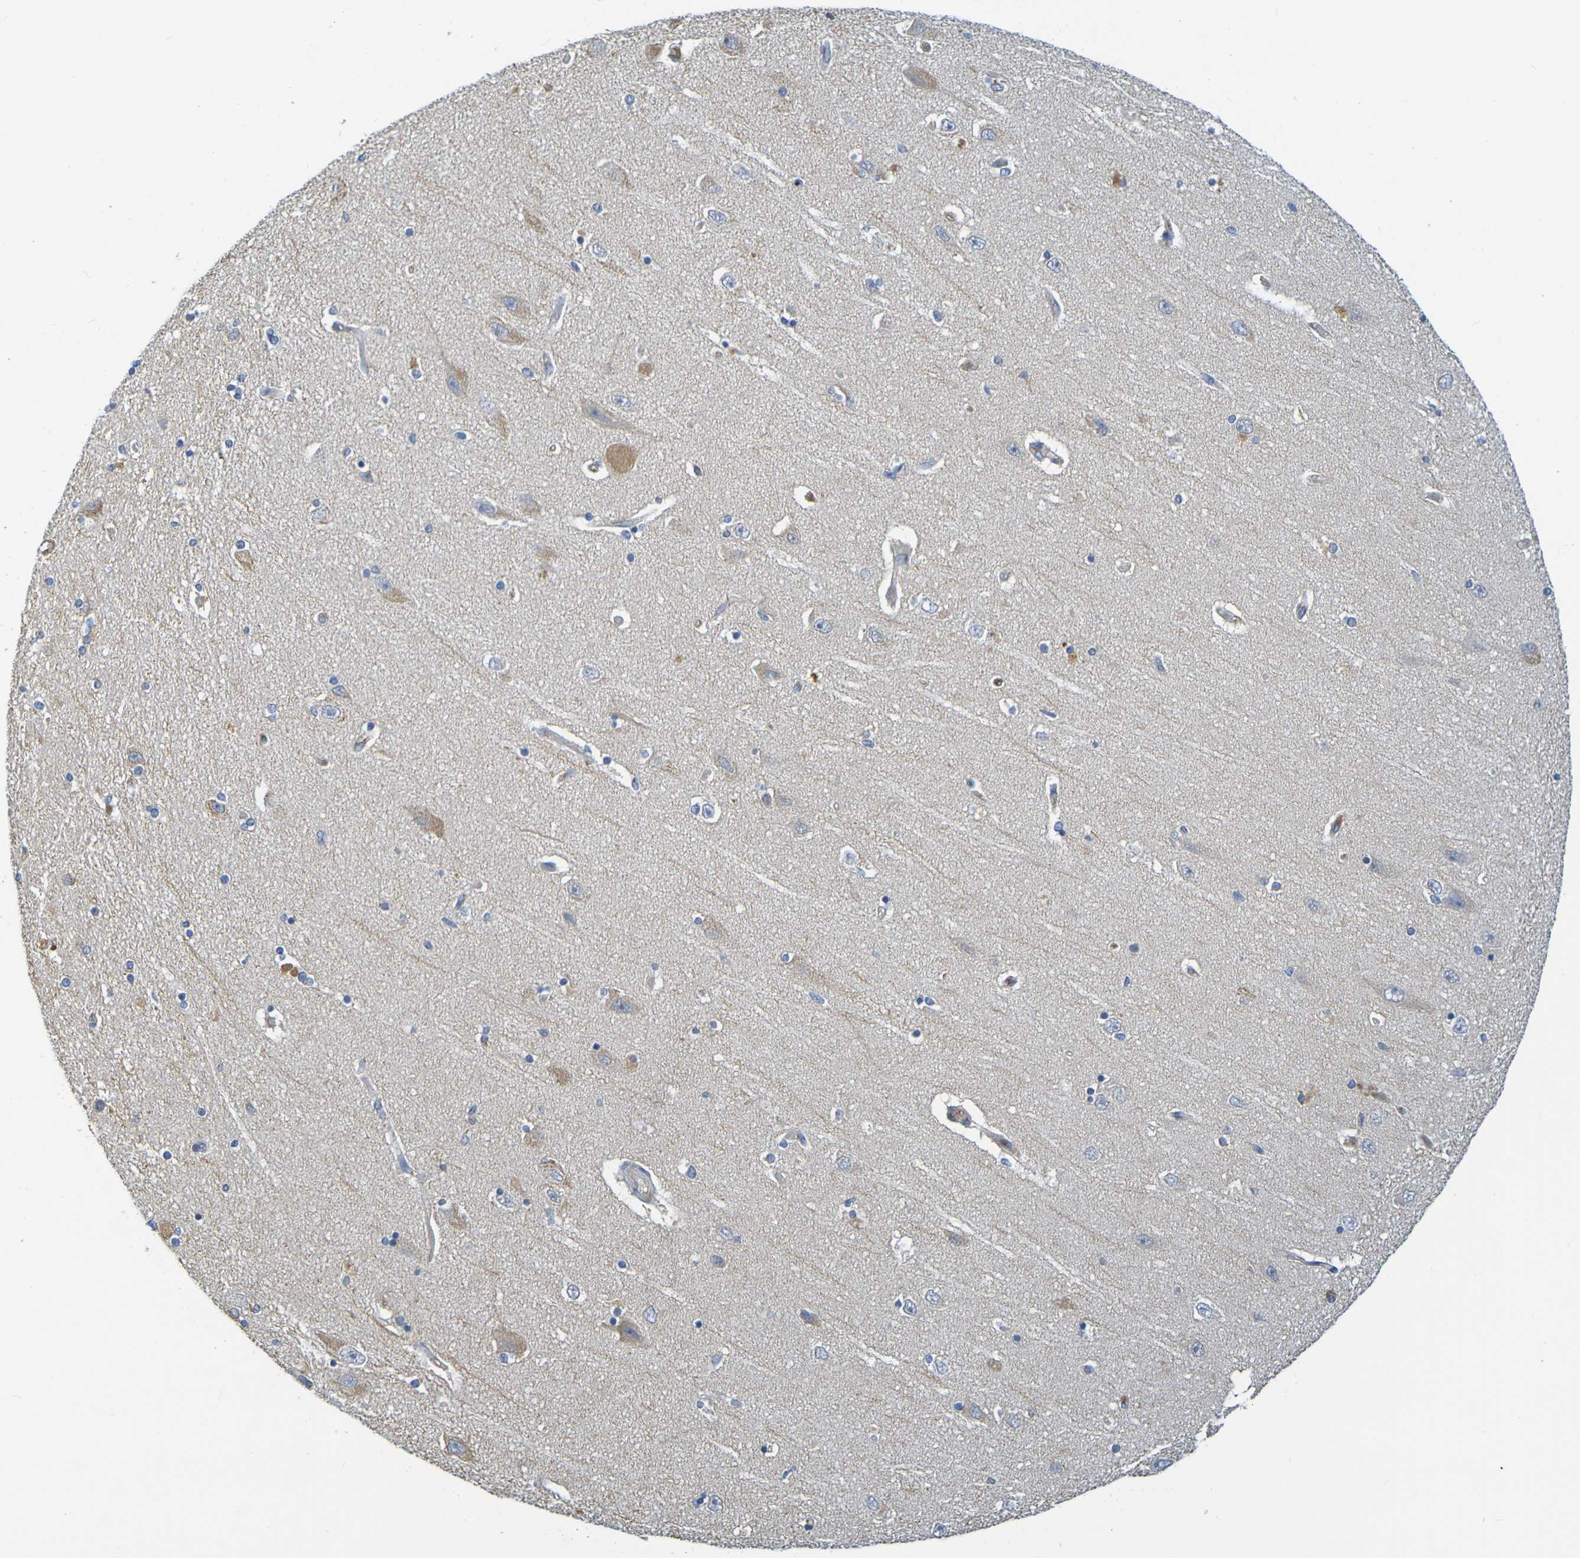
{"staining": {"intensity": "negative", "quantity": "none", "location": "none"}, "tissue": "hippocampus", "cell_type": "Glial cells", "image_type": "normal", "snomed": [{"axis": "morphology", "description": "Normal tissue, NOS"}, {"axis": "topography", "description": "Hippocampus"}], "caption": "Protein analysis of normal hippocampus reveals no significant staining in glial cells.", "gene": "C1QA", "patient": {"sex": "female", "age": 54}}